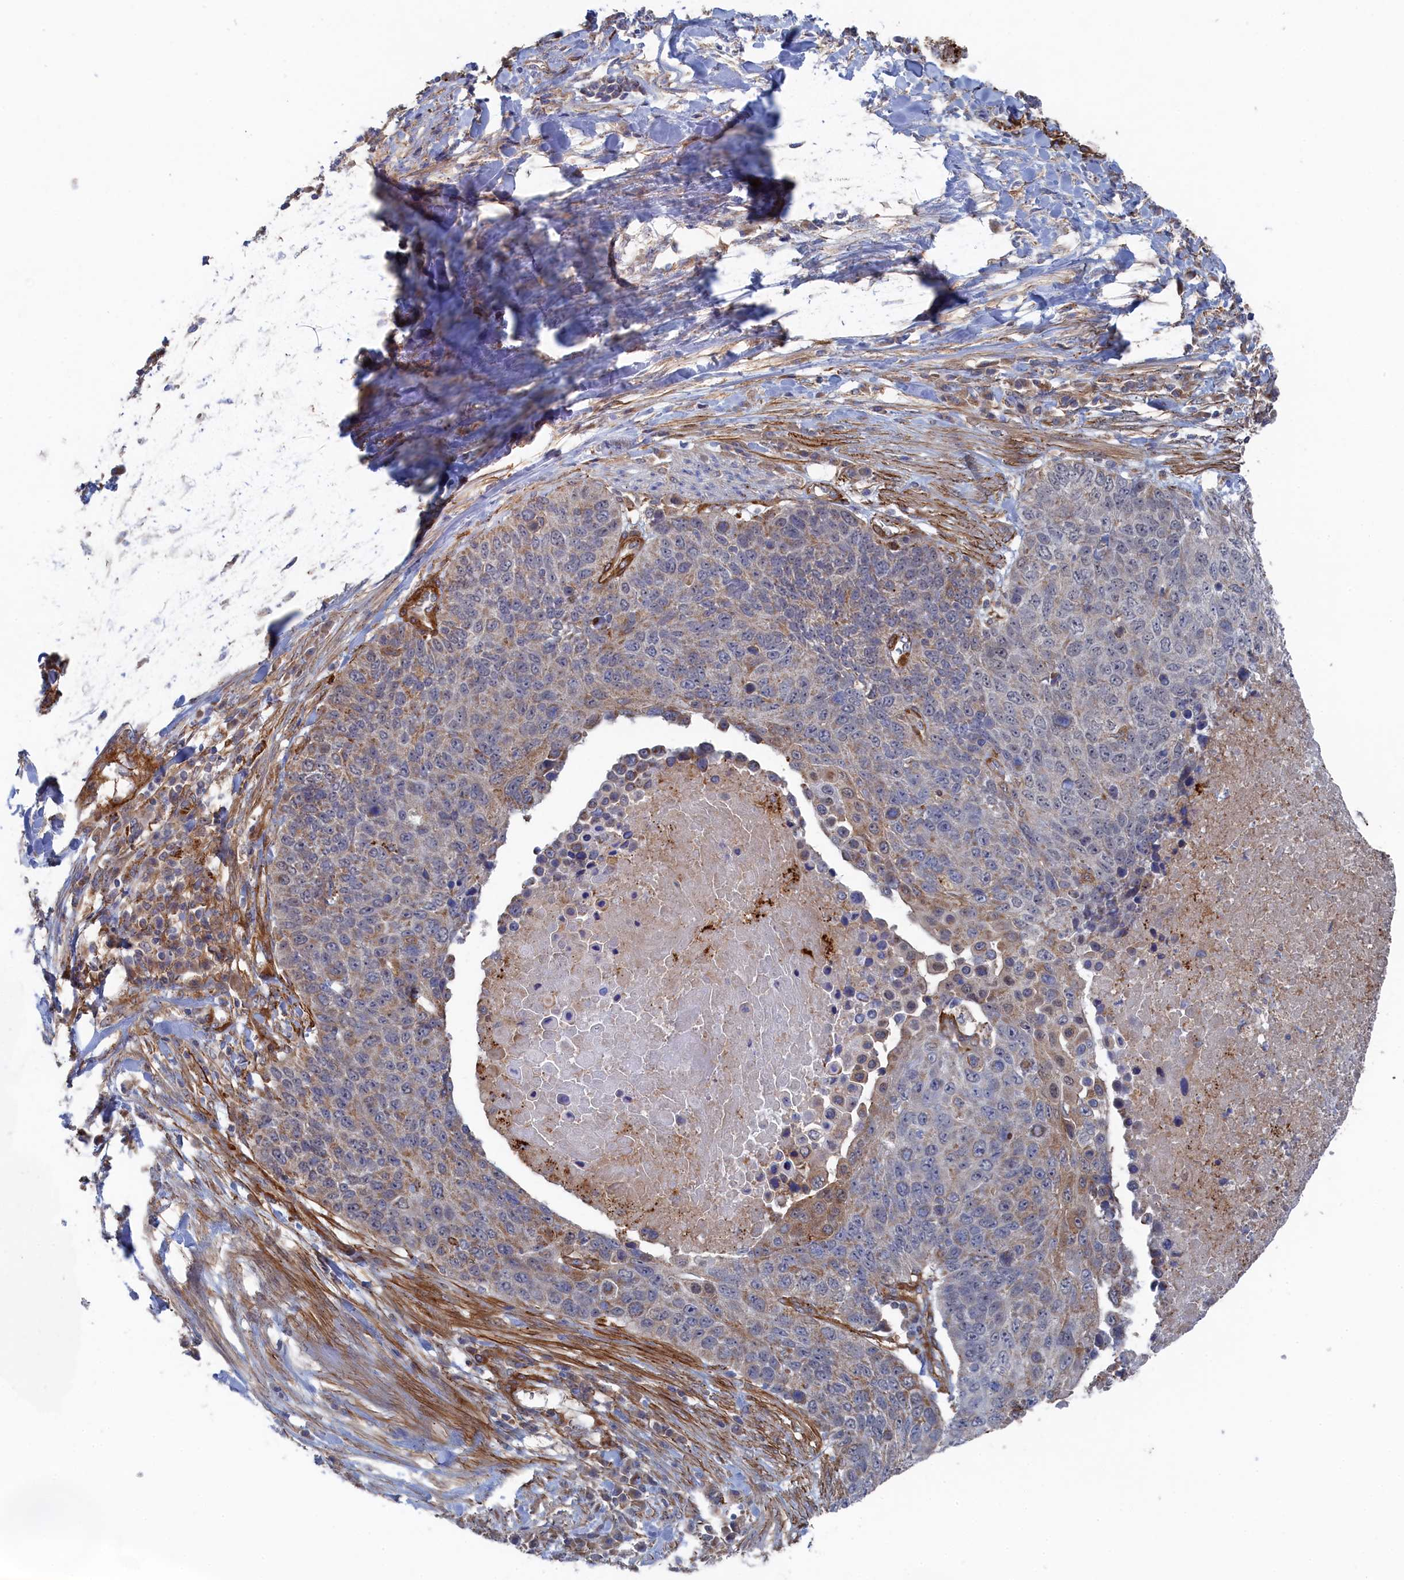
{"staining": {"intensity": "weak", "quantity": "25%-75%", "location": "cytoplasmic/membranous"}, "tissue": "lung cancer", "cell_type": "Tumor cells", "image_type": "cancer", "snomed": [{"axis": "morphology", "description": "Normal tissue, NOS"}, {"axis": "morphology", "description": "Squamous cell carcinoma, NOS"}, {"axis": "topography", "description": "Lymph node"}, {"axis": "topography", "description": "Lung"}], "caption": "This micrograph shows IHC staining of human lung squamous cell carcinoma, with low weak cytoplasmic/membranous positivity in approximately 25%-75% of tumor cells.", "gene": "FILIP1L", "patient": {"sex": "male", "age": 66}}